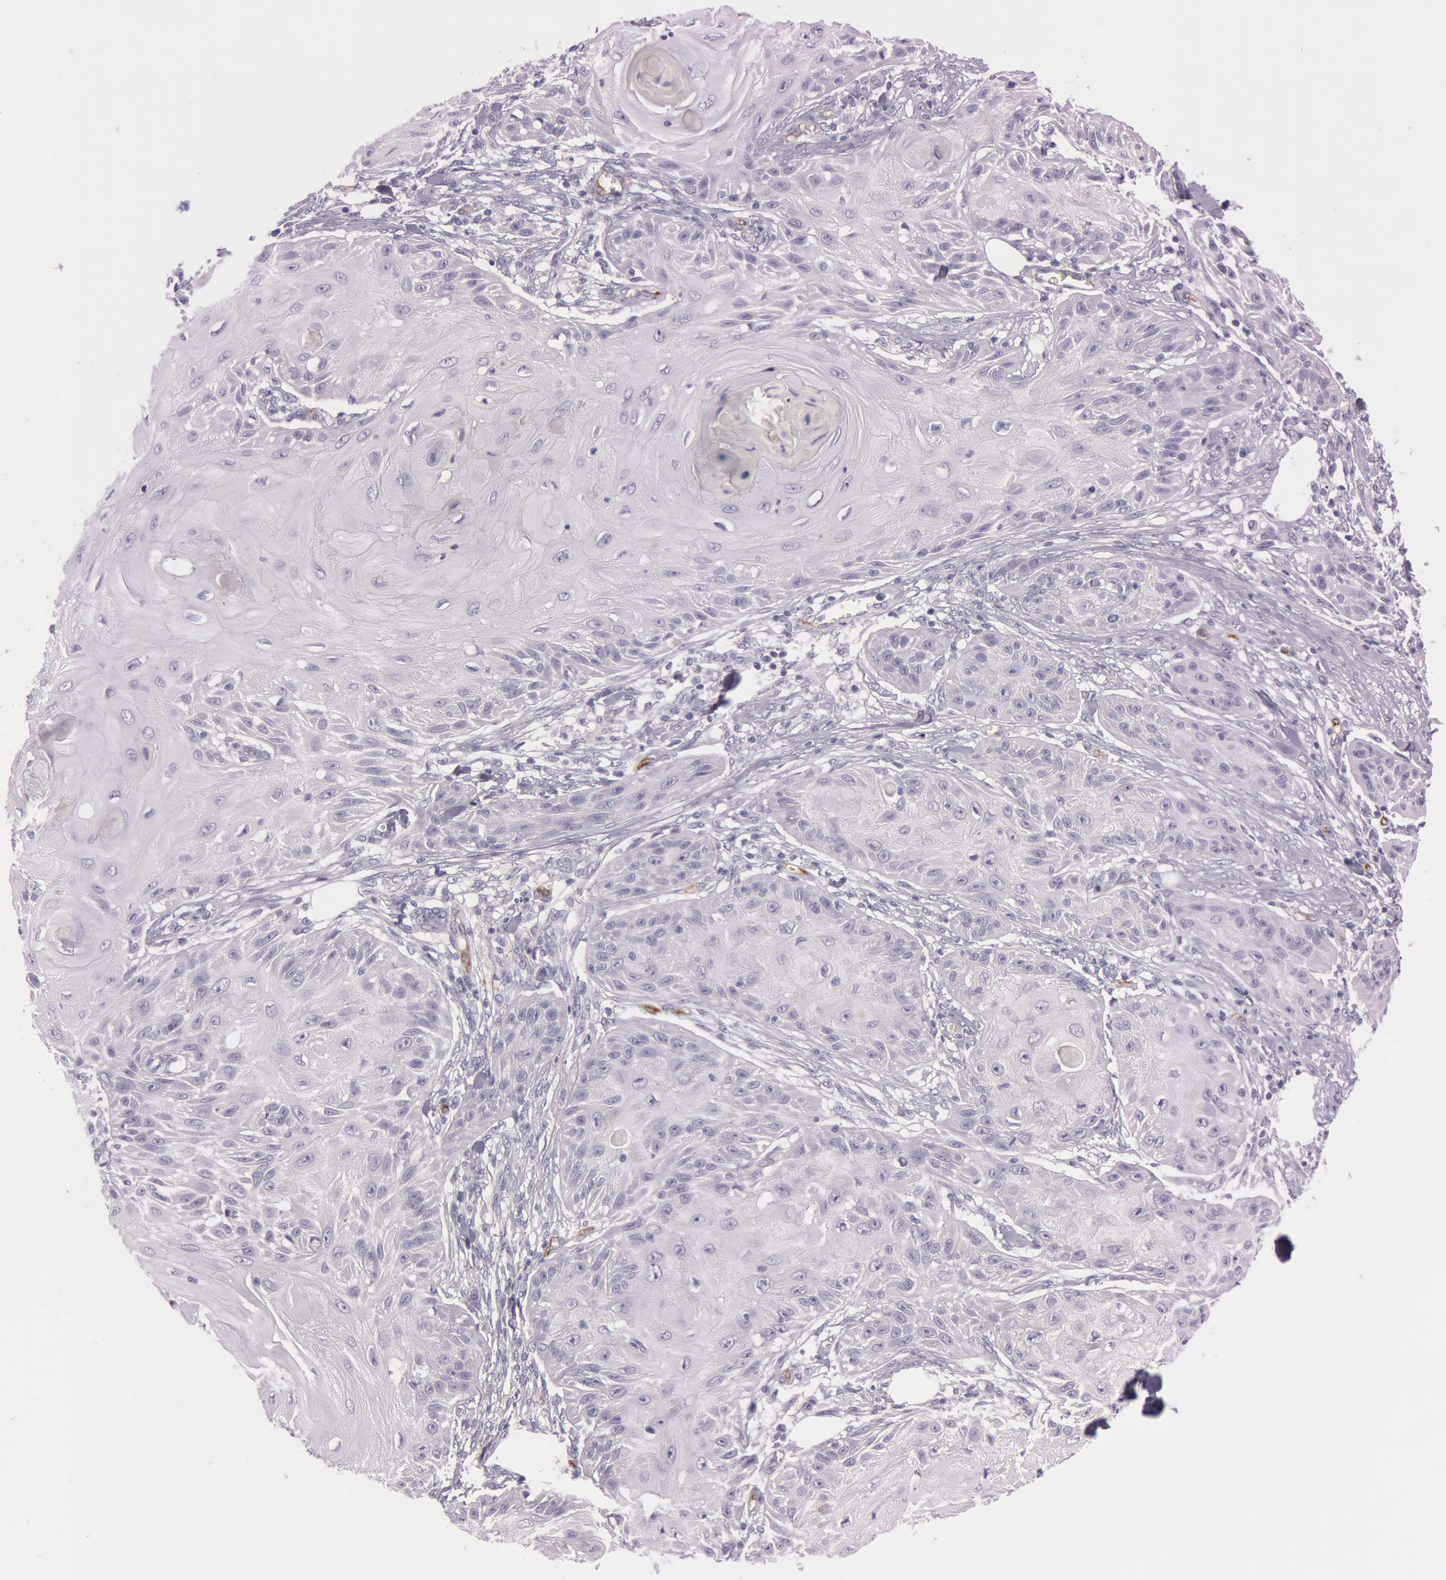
{"staining": {"intensity": "negative", "quantity": "none", "location": "none"}, "tissue": "skin cancer", "cell_type": "Tumor cells", "image_type": "cancer", "snomed": [{"axis": "morphology", "description": "Squamous cell carcinoma, NOS"}, {"axis": "topography", "description": "Skin"}], "caption": "This is a micrograph of immunohistochemistry (IHC) staining of skin cancer (squamous cell carcinoma), which shows no expression in tumor cells.", "gene": "FOLH1", "patient": {"sex": "female", "age": 88}}